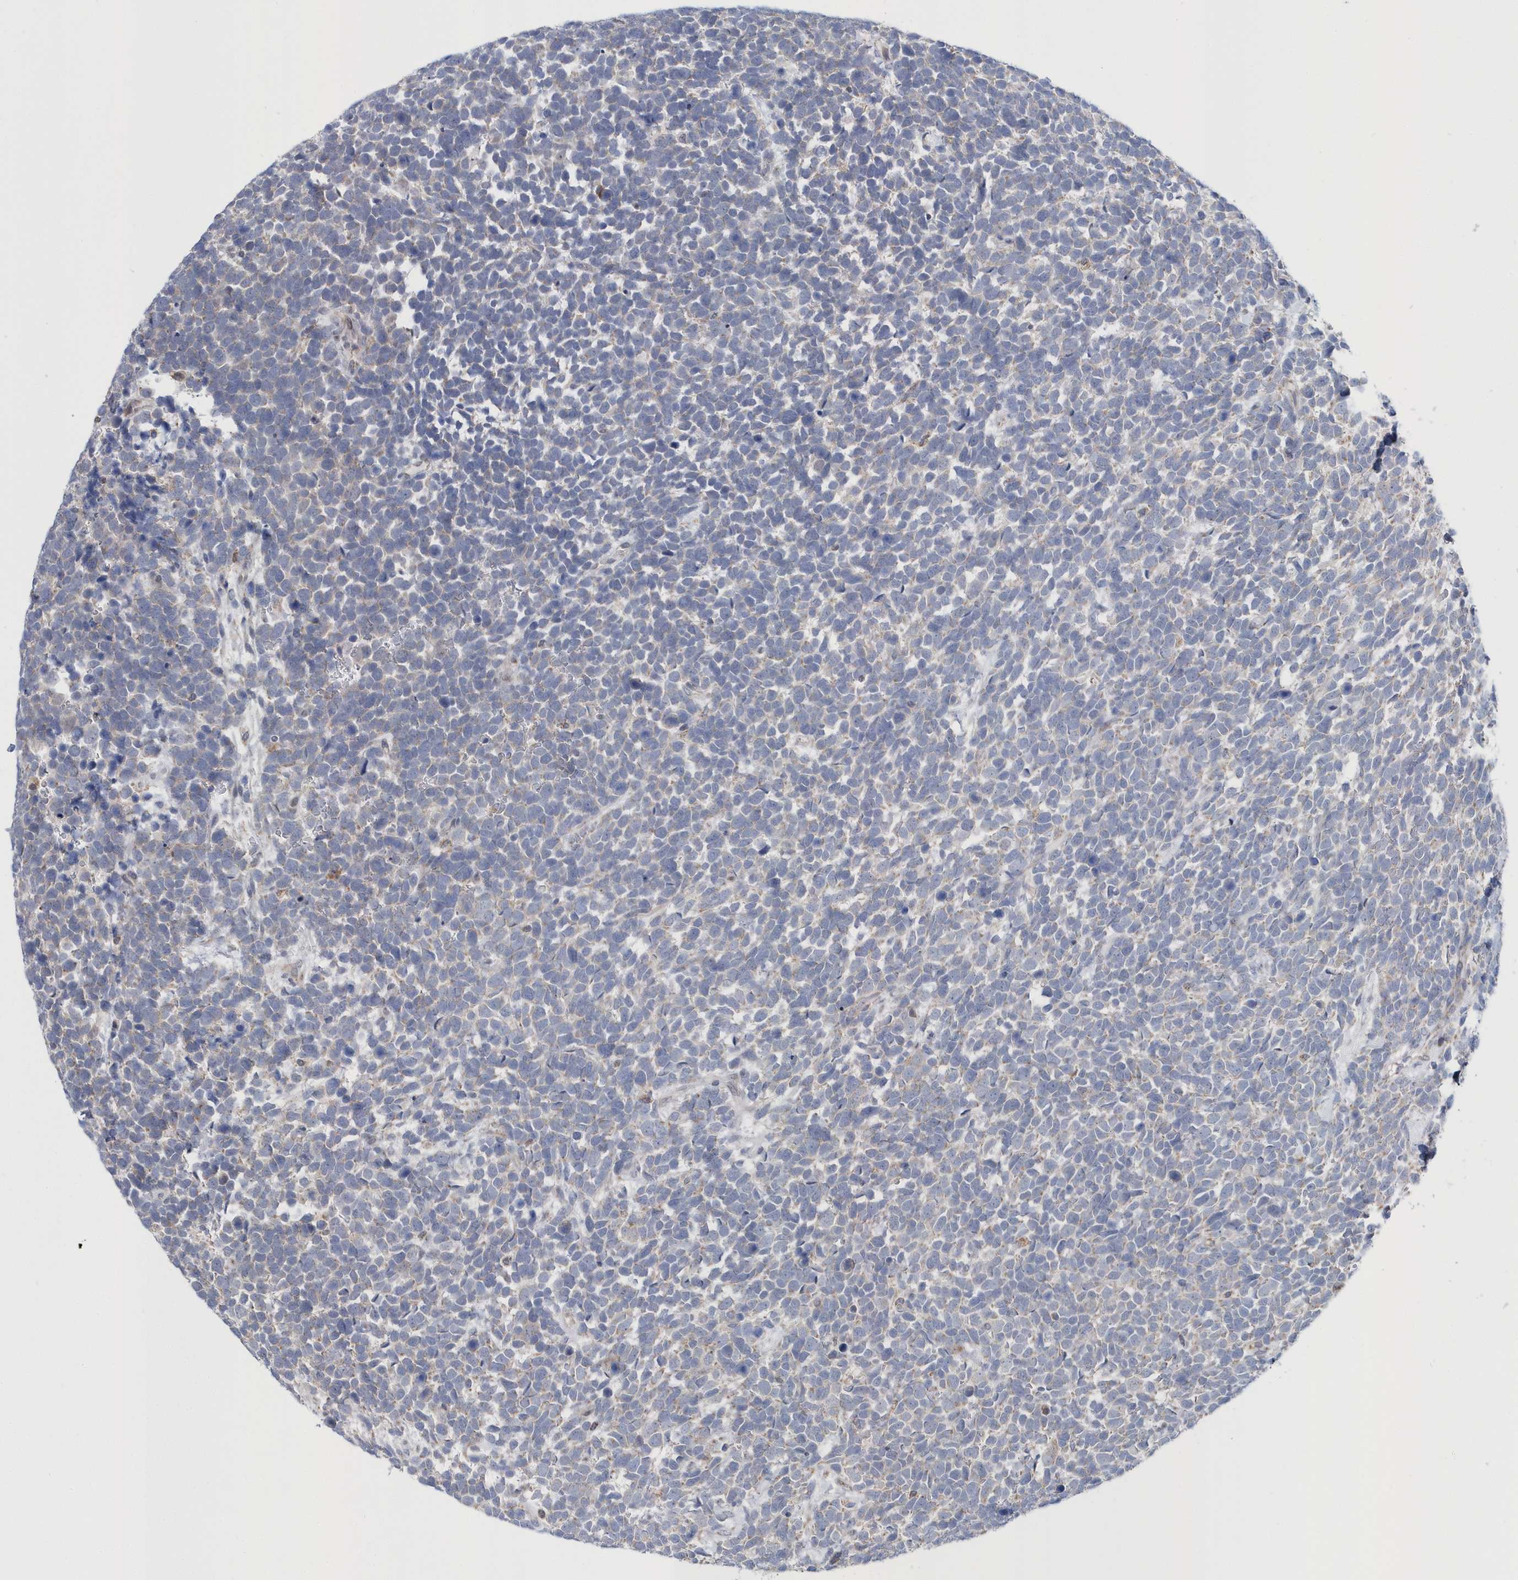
{"staining": {"intensity": "negative", "quantity": "none", "location": "none"}, "tissue": "urothelial cancer", "cell_type": "Tumor cells", "image_type": "cancer", "snomed": [{"axis": "morphology", "description": "Urothelial carcinoma, High grade"}, {"axis": "topography", "description": "Urinary bladder"}], "caption": "This is a histopathology image of IHC staining of urothelial cancer, which shows no expression in tumor cells.", "gene": "SPATA5", "patient": {"sex": "female", "age": 82}}